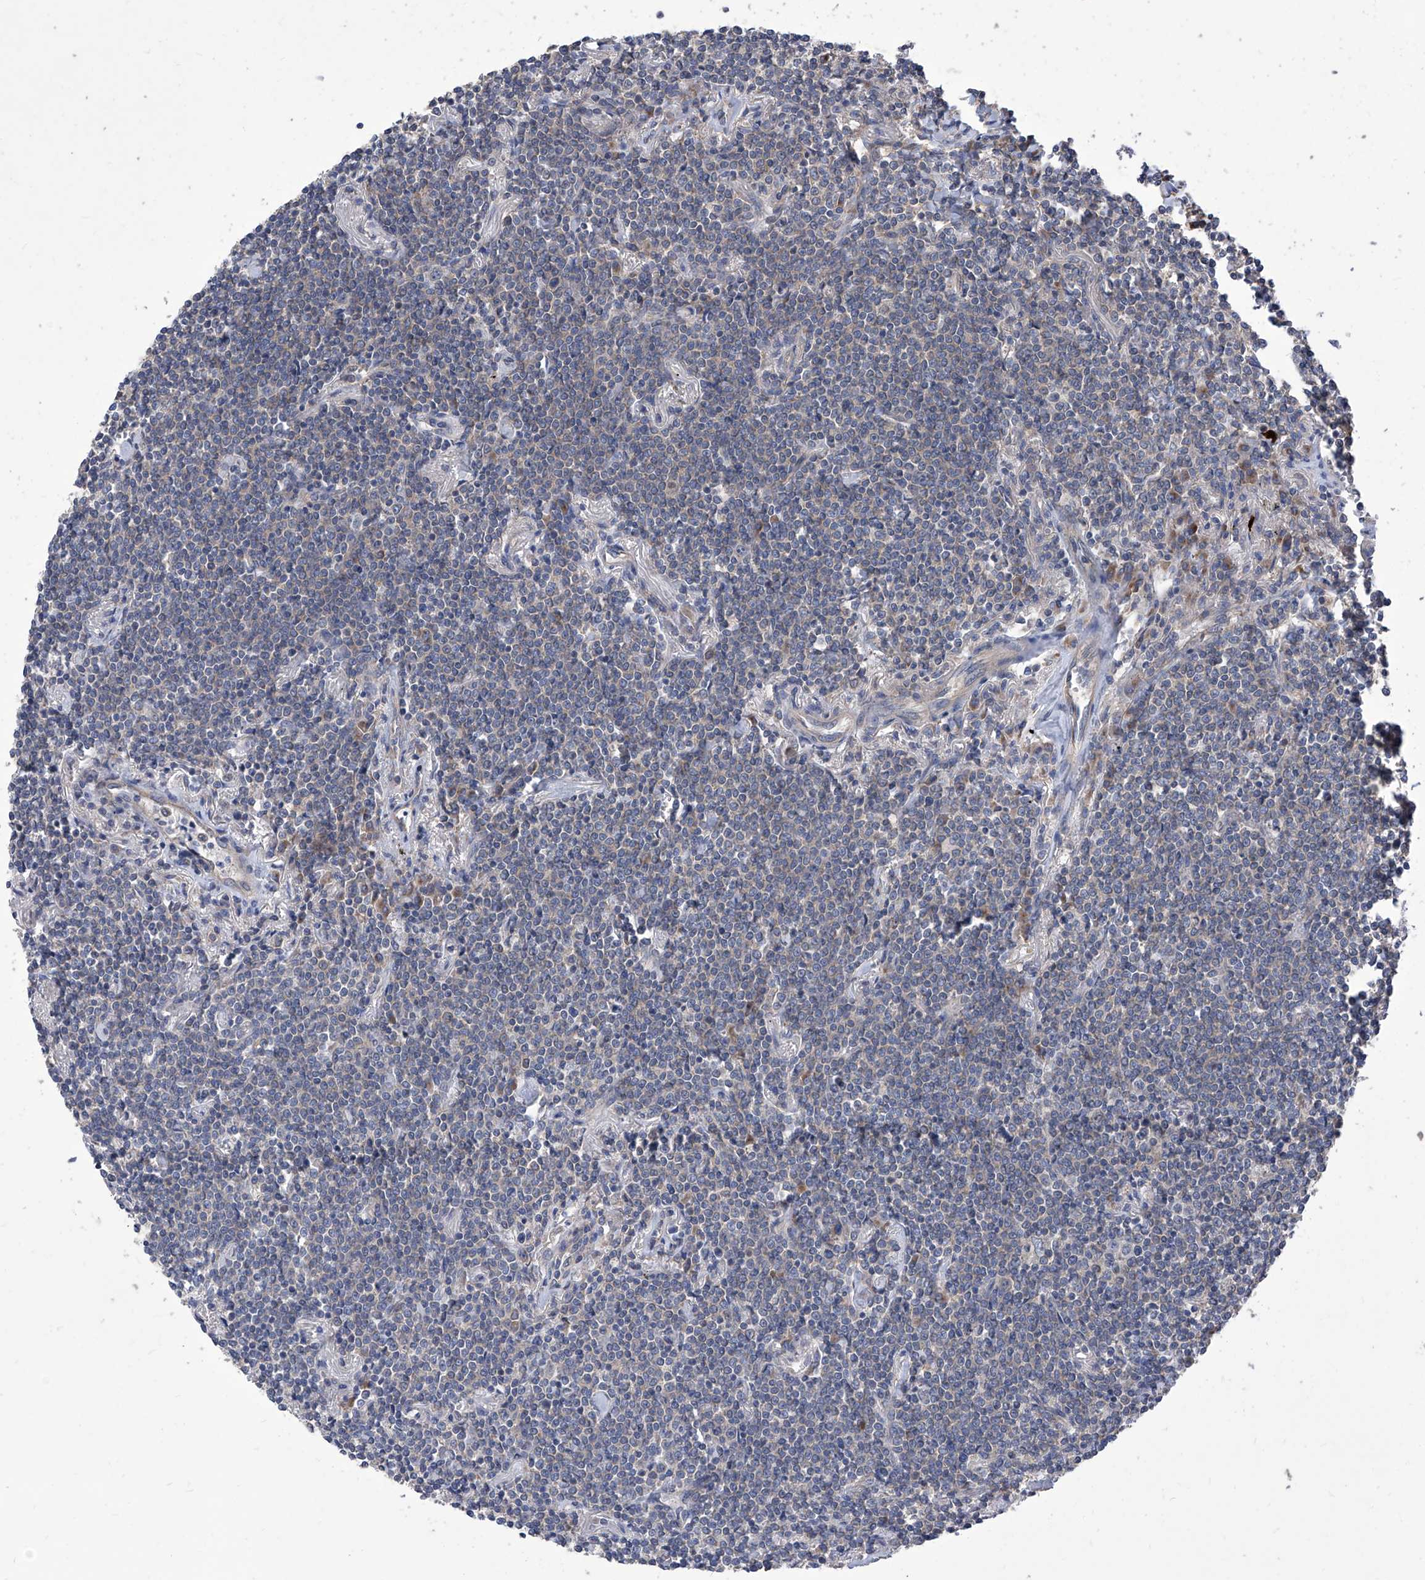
{"staining": {"intensity": "negative", "quantity": "none", "location": "none"}, "tissue": "lymphoma", "cell_type": "Tumor cells", "image_type": "cancer", "snomed": [{"axis": "morphology", "description": "Malignant lymphoma, non-Hodgkin's type, Low grade"}, {"axis": "topography", "description": "Lung"}], "caption": "Protein analysis of low-grade malignant lymphoma, non-Hodgkin's type demonstrates no significant positivity in tumor cells.", "gene": "TJAP1", "patient": {"sex": "female", "age": 71}}